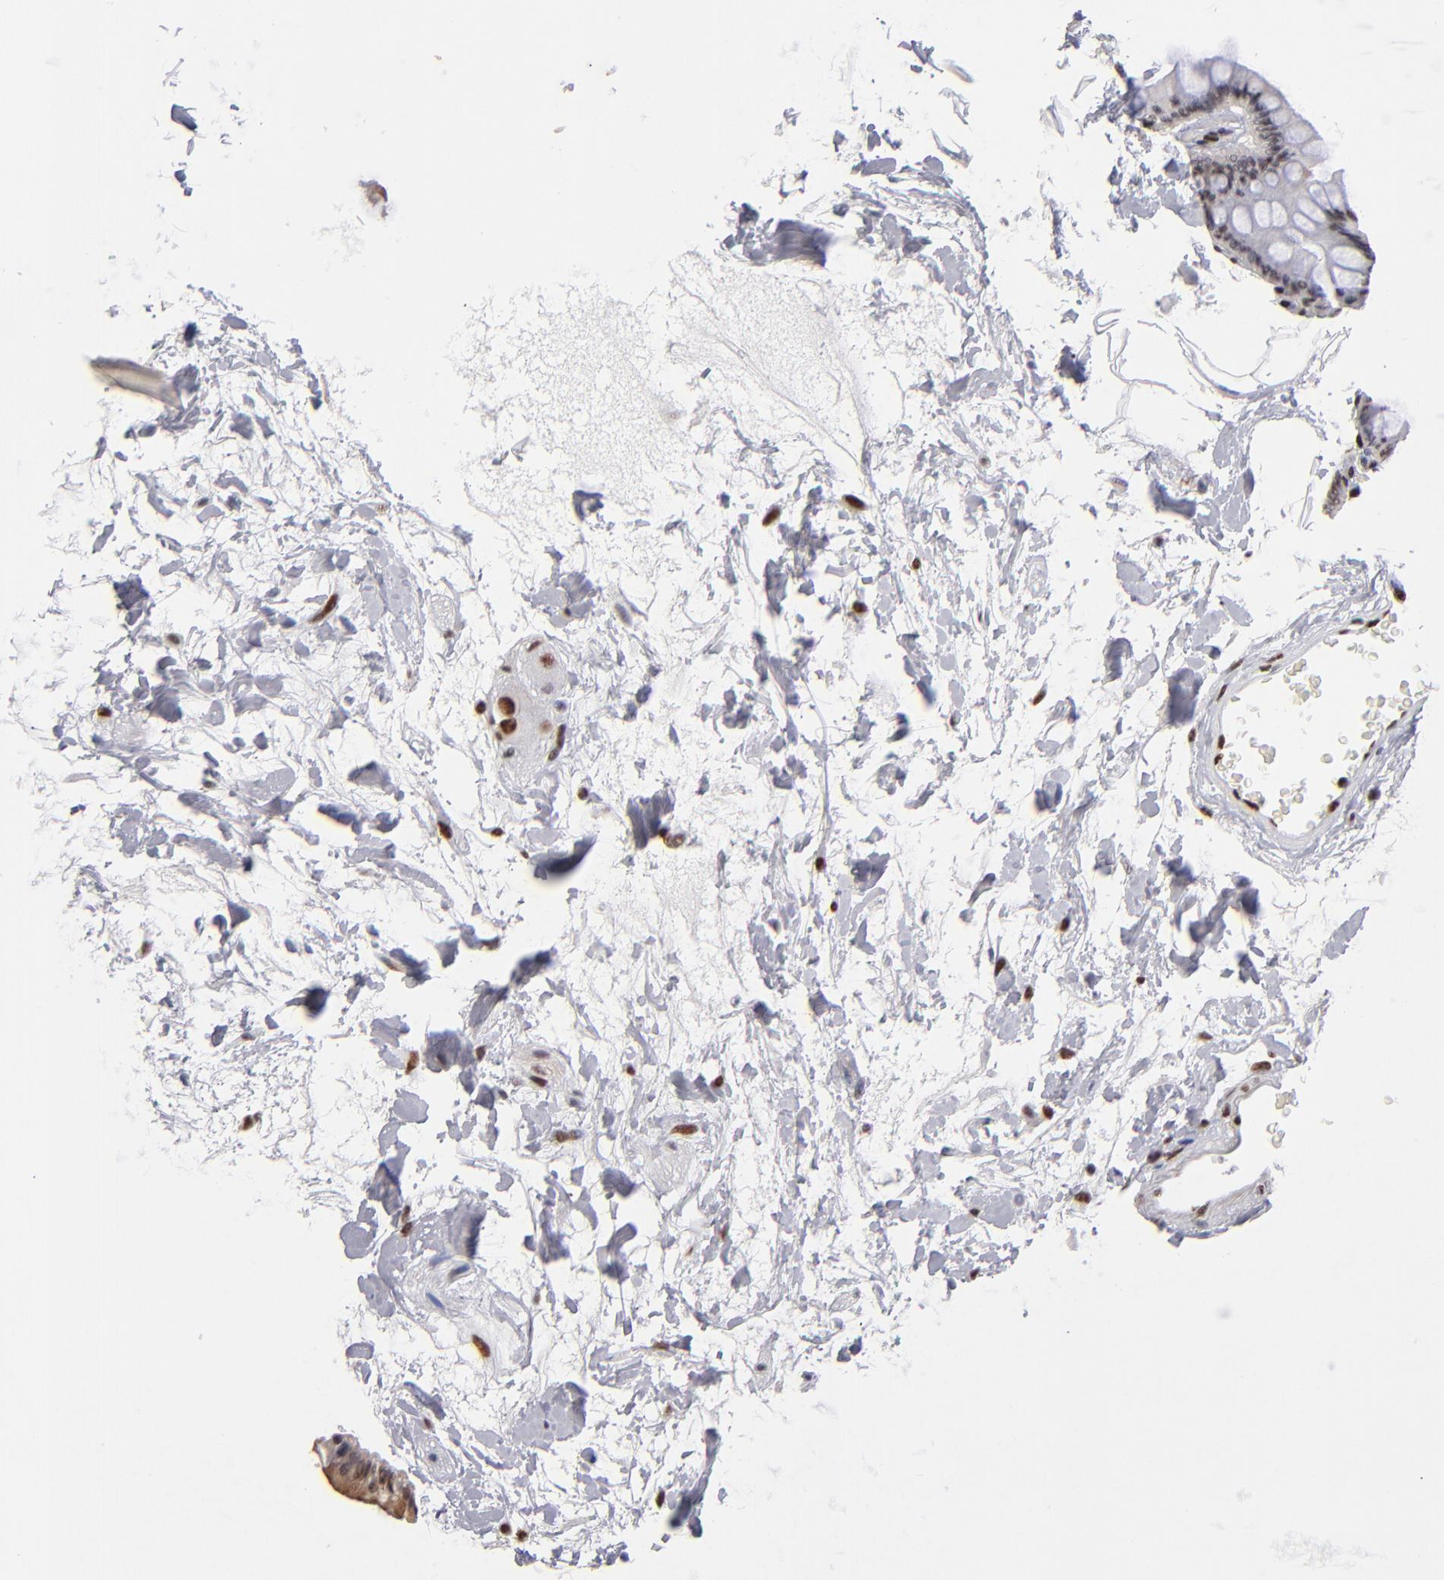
{"staining": {"intensity": "strong", "quantity": "25%-75%", "location": "cytoplasmic/membranous,nuclear"}, "tissue": "colon", "cell_type": "Endothelial cells", "image_type": "normal", "snomed": [{"axis": "morphology", "description": "Normal tissue, NOS"}, {"axis": "morphology", "description": "Adenocarcinoma, NOS"}, {"axis": "topography", "description": "Colon"}], "caption": "Protein staining by immunohistochemistry demonstrates strong cytoplasmic/membranous,nuclear positivity in about 25%-75% of endothelial cells in normal colon.", "gene": "MN1", "patient": {"sex": "male", "age": 76}}